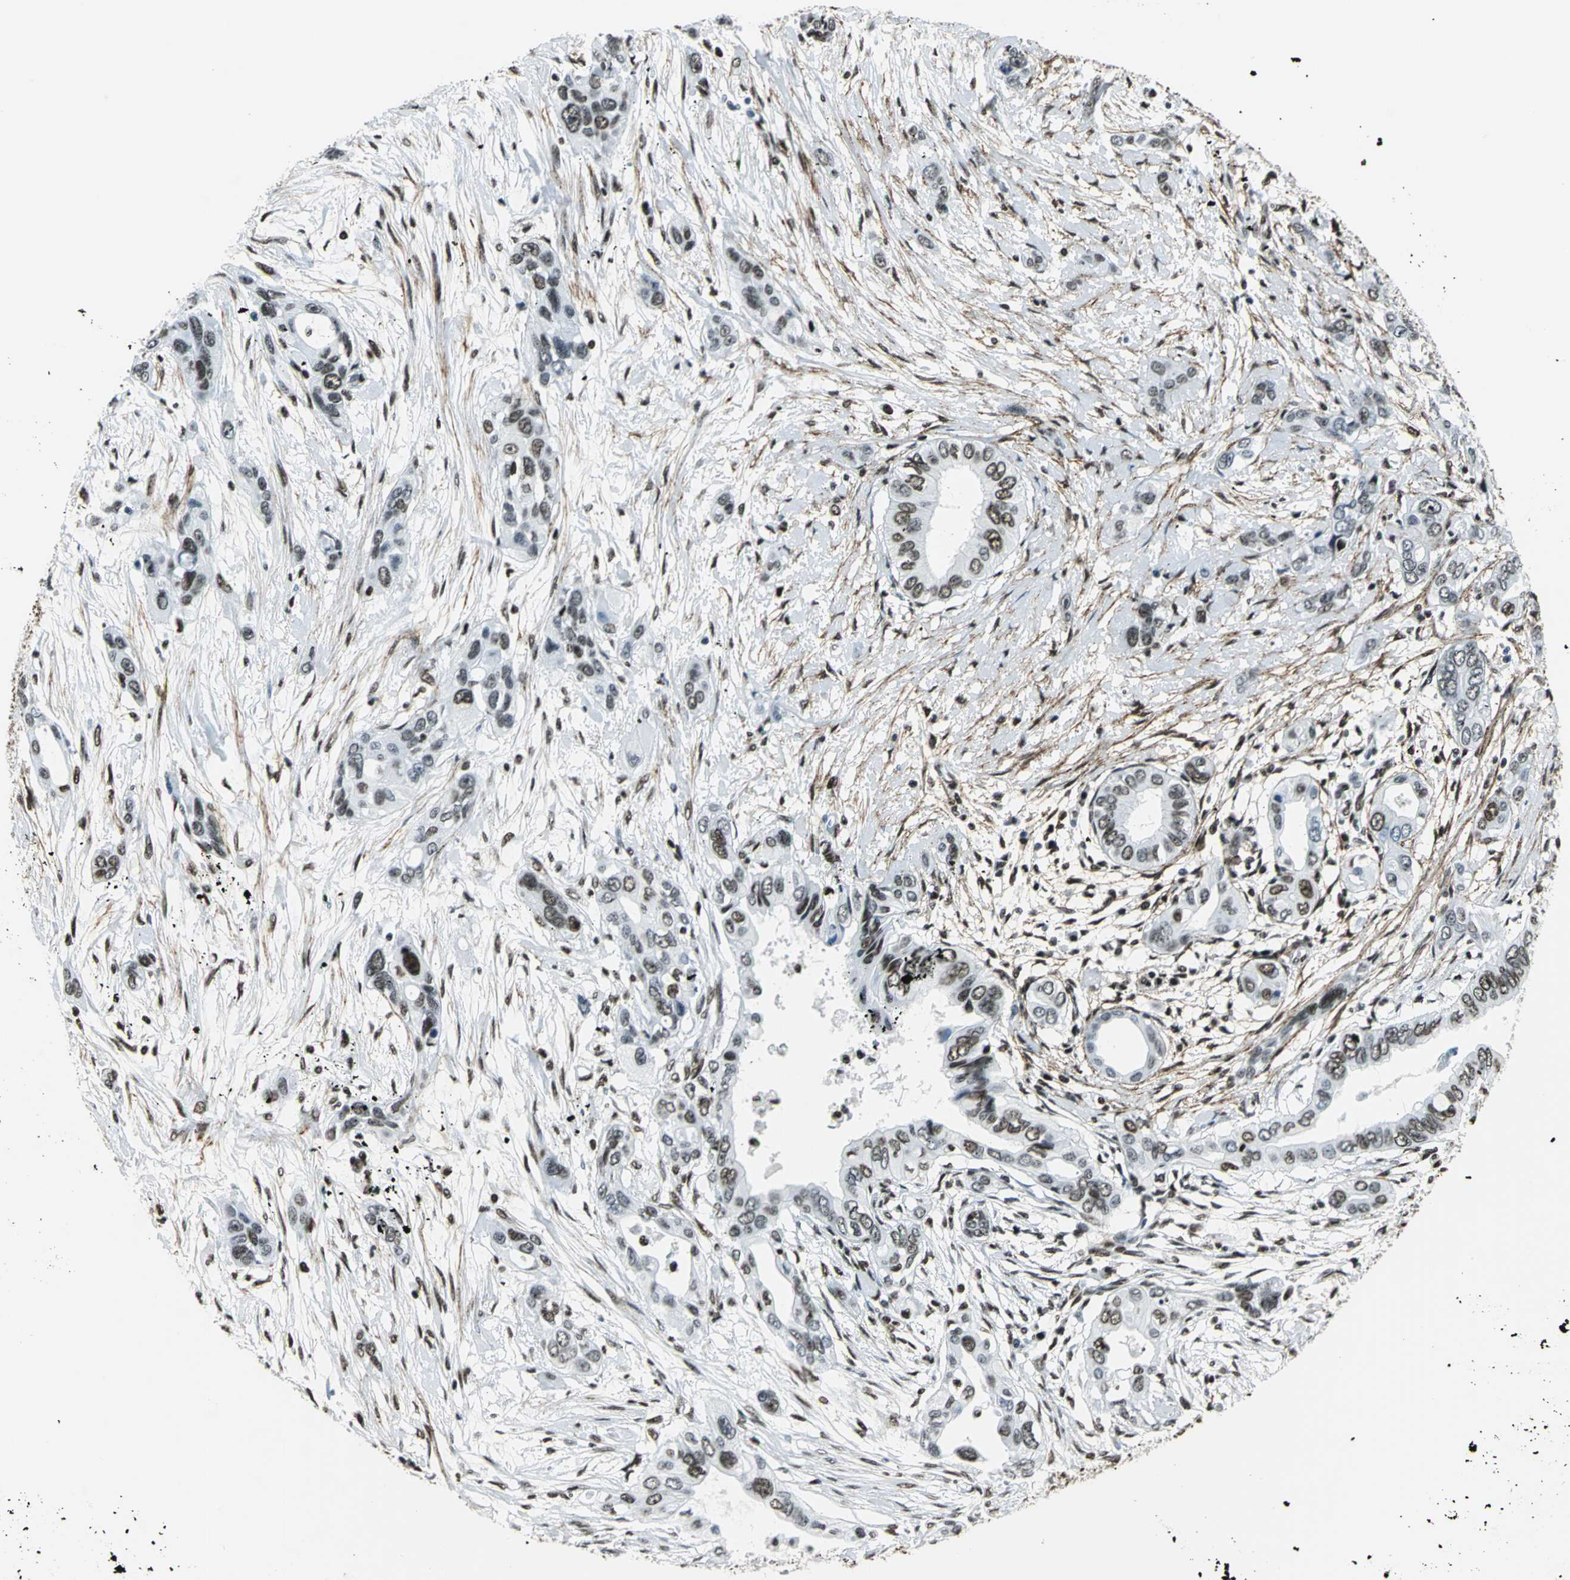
{"staining": {"intensity": "moderate", "quantity": ">75%", "location": "nuclear"}, "tissue": "pancreatic cancer", "cell_type": "Tumor cells", "image_type": "cancer", "snomed": [{"axis": "morphology", "description": "Adenocarcinoma, NOS"}, {"axis": "topography", "description": "Pancreas"}], "caption": "Protein expression analysis of human adenocarcinoma (pancreatic) reveals moderate nuclear staining in approximately >75% of tumor cells.", "gene": "APEX1", "patient": {"sex": "female", "age": 60}}